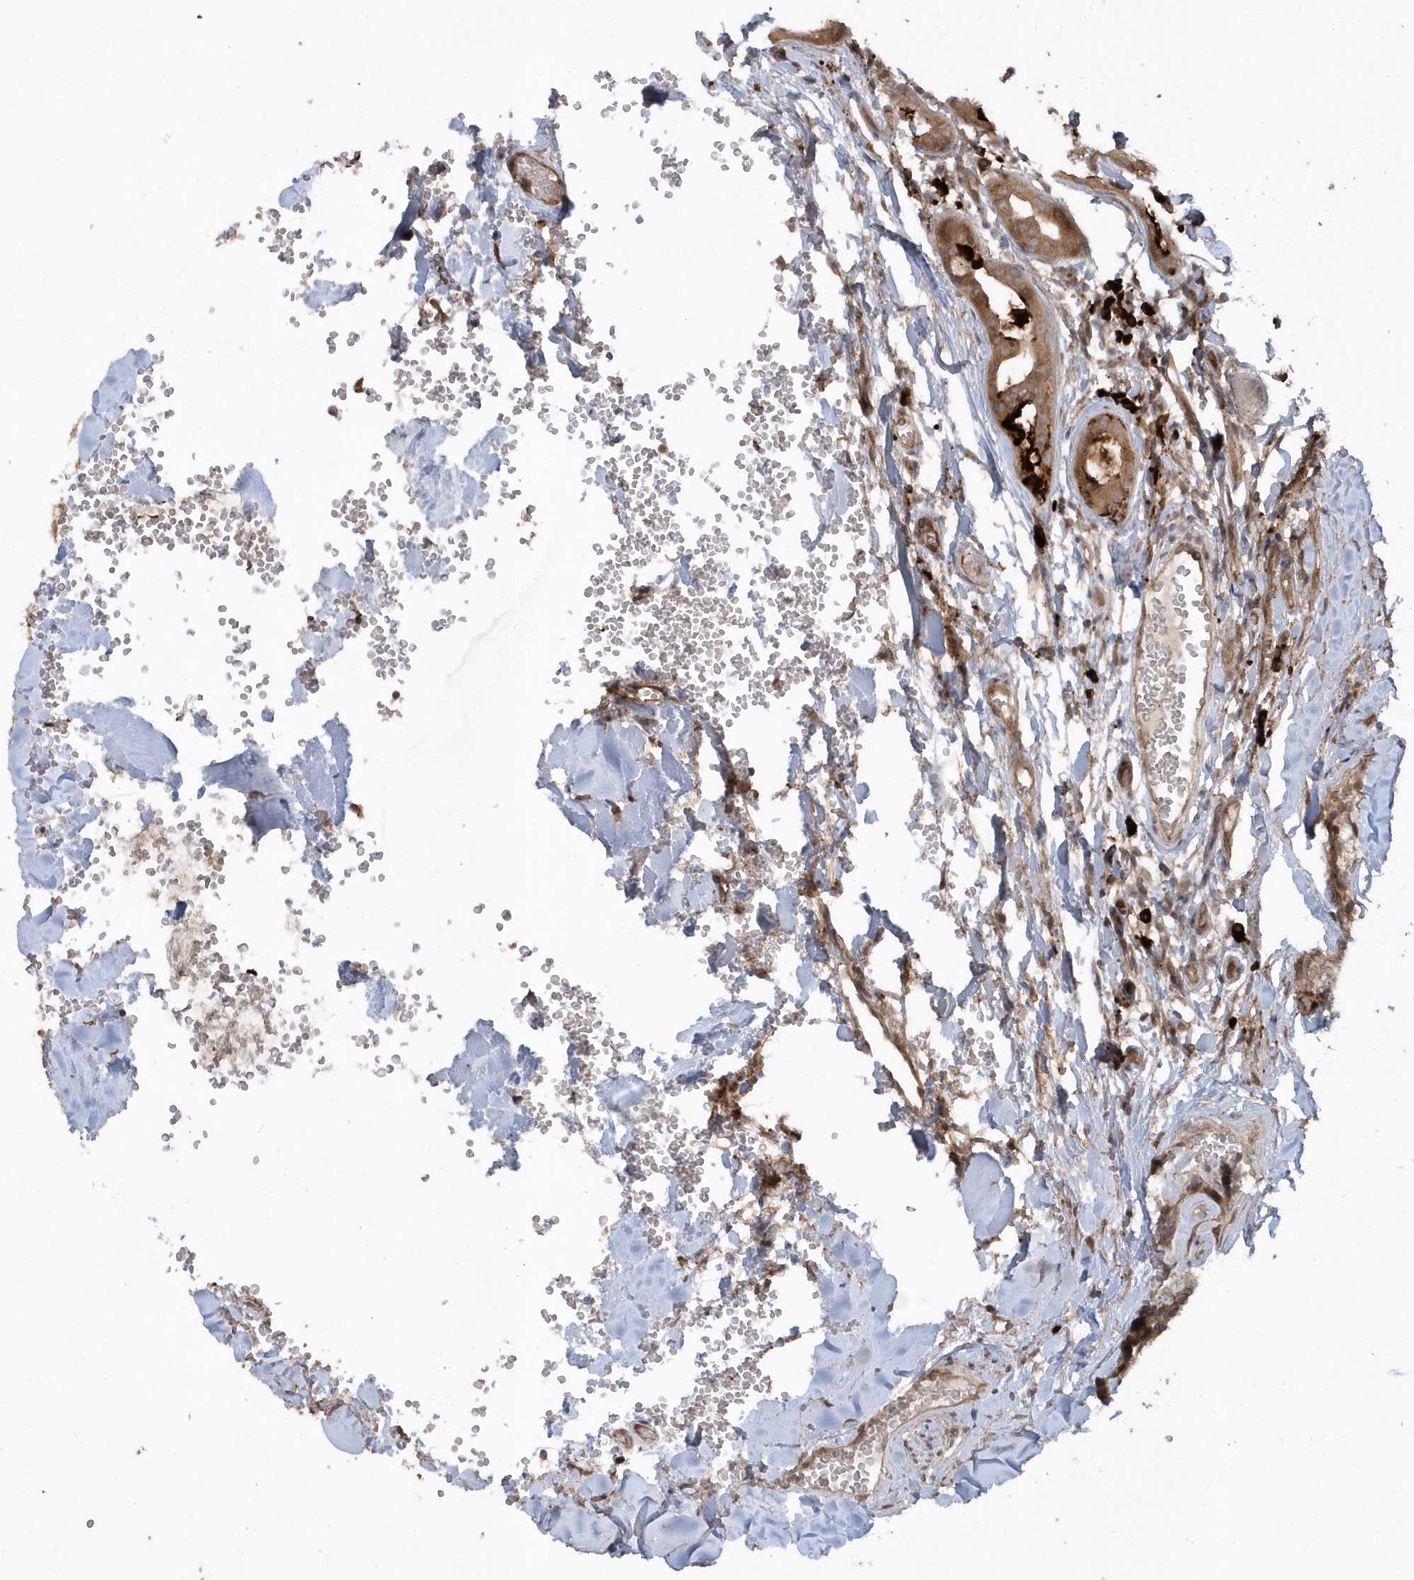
{"staining": {"intensity": "moderate", "quantity": ">75%", "location": "cytoplasmic/membranous"}, "tissue": "head and neck cancer", "cell_type": "Tumor cells", "image_type": "cancer", "snomed": [{"axis": "morphology", "description": "Adenocarcinoma, NOS"}, {"axis": "topography", "description": "Head-Neck"}], "caption": "Approximately >75% of tumor cells in human adenocarcinoma (head and neck) show moderate cytoplasmic/membranous protein staining as visualized by brown immunohistochemical staining.", "gene": "HERPUD1", "patient": {"sex": "male", "age": 66}}